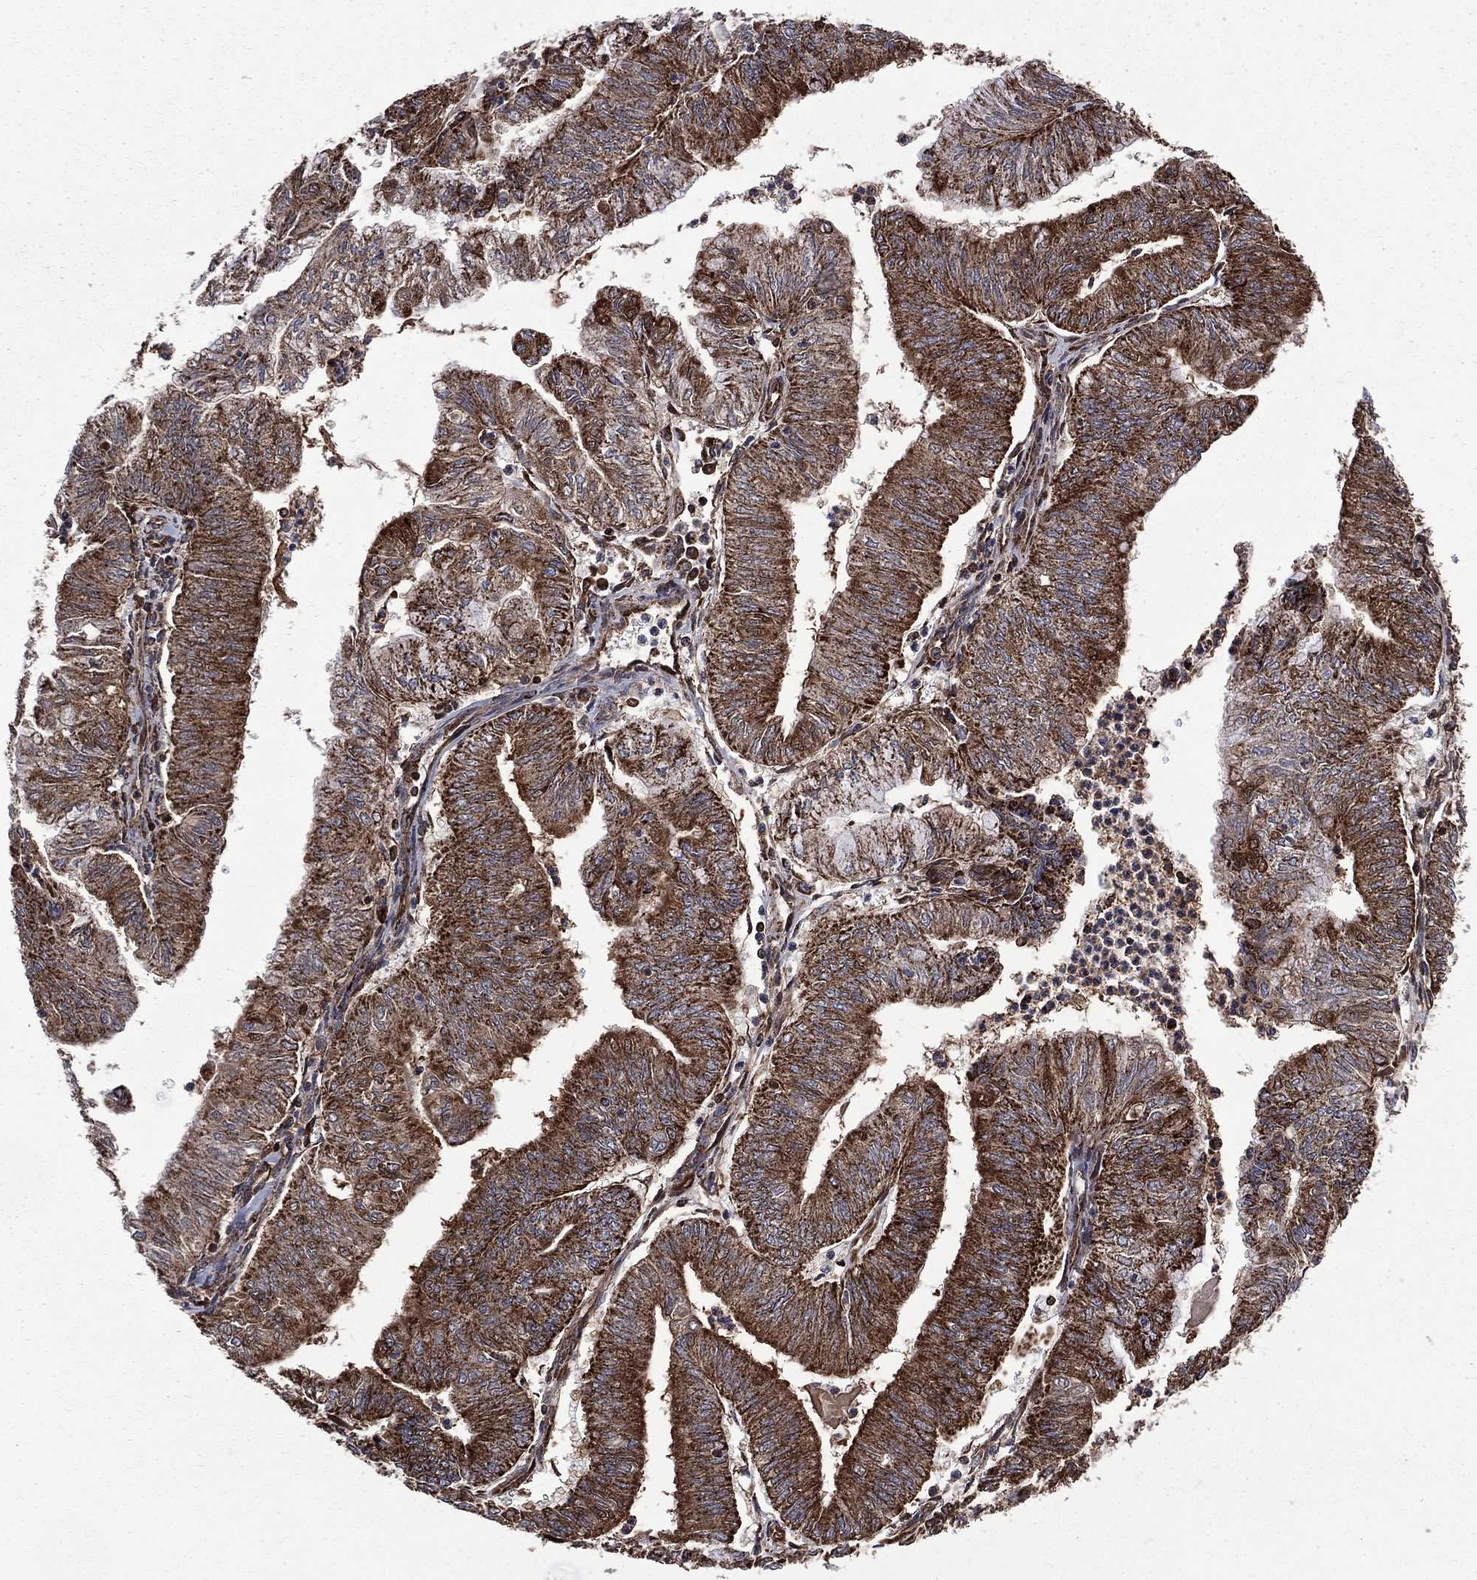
{"staining": {"intensity": "strong", "quantity": ">75%", "location": "cytoplasmic/membranous"}, "tissue": "endometrial cancer", "cell_type": "Tumor cells", "image_type": "cancer", "snomed": [{"axis": "morphology", "description": "Adenocarcinoma, NOS"}, {"axis": "topography", "description": "Endometrium"}], "caption": "A photomicrograph showing strong cytoplasmic/membranous positivity in about >75% of tumor cells in endometrial adenocarcinoma, as visualized by brown immunohistochemical staining.", "gene": "GOT2", "patient": {"sex": "female", "age": 59}}